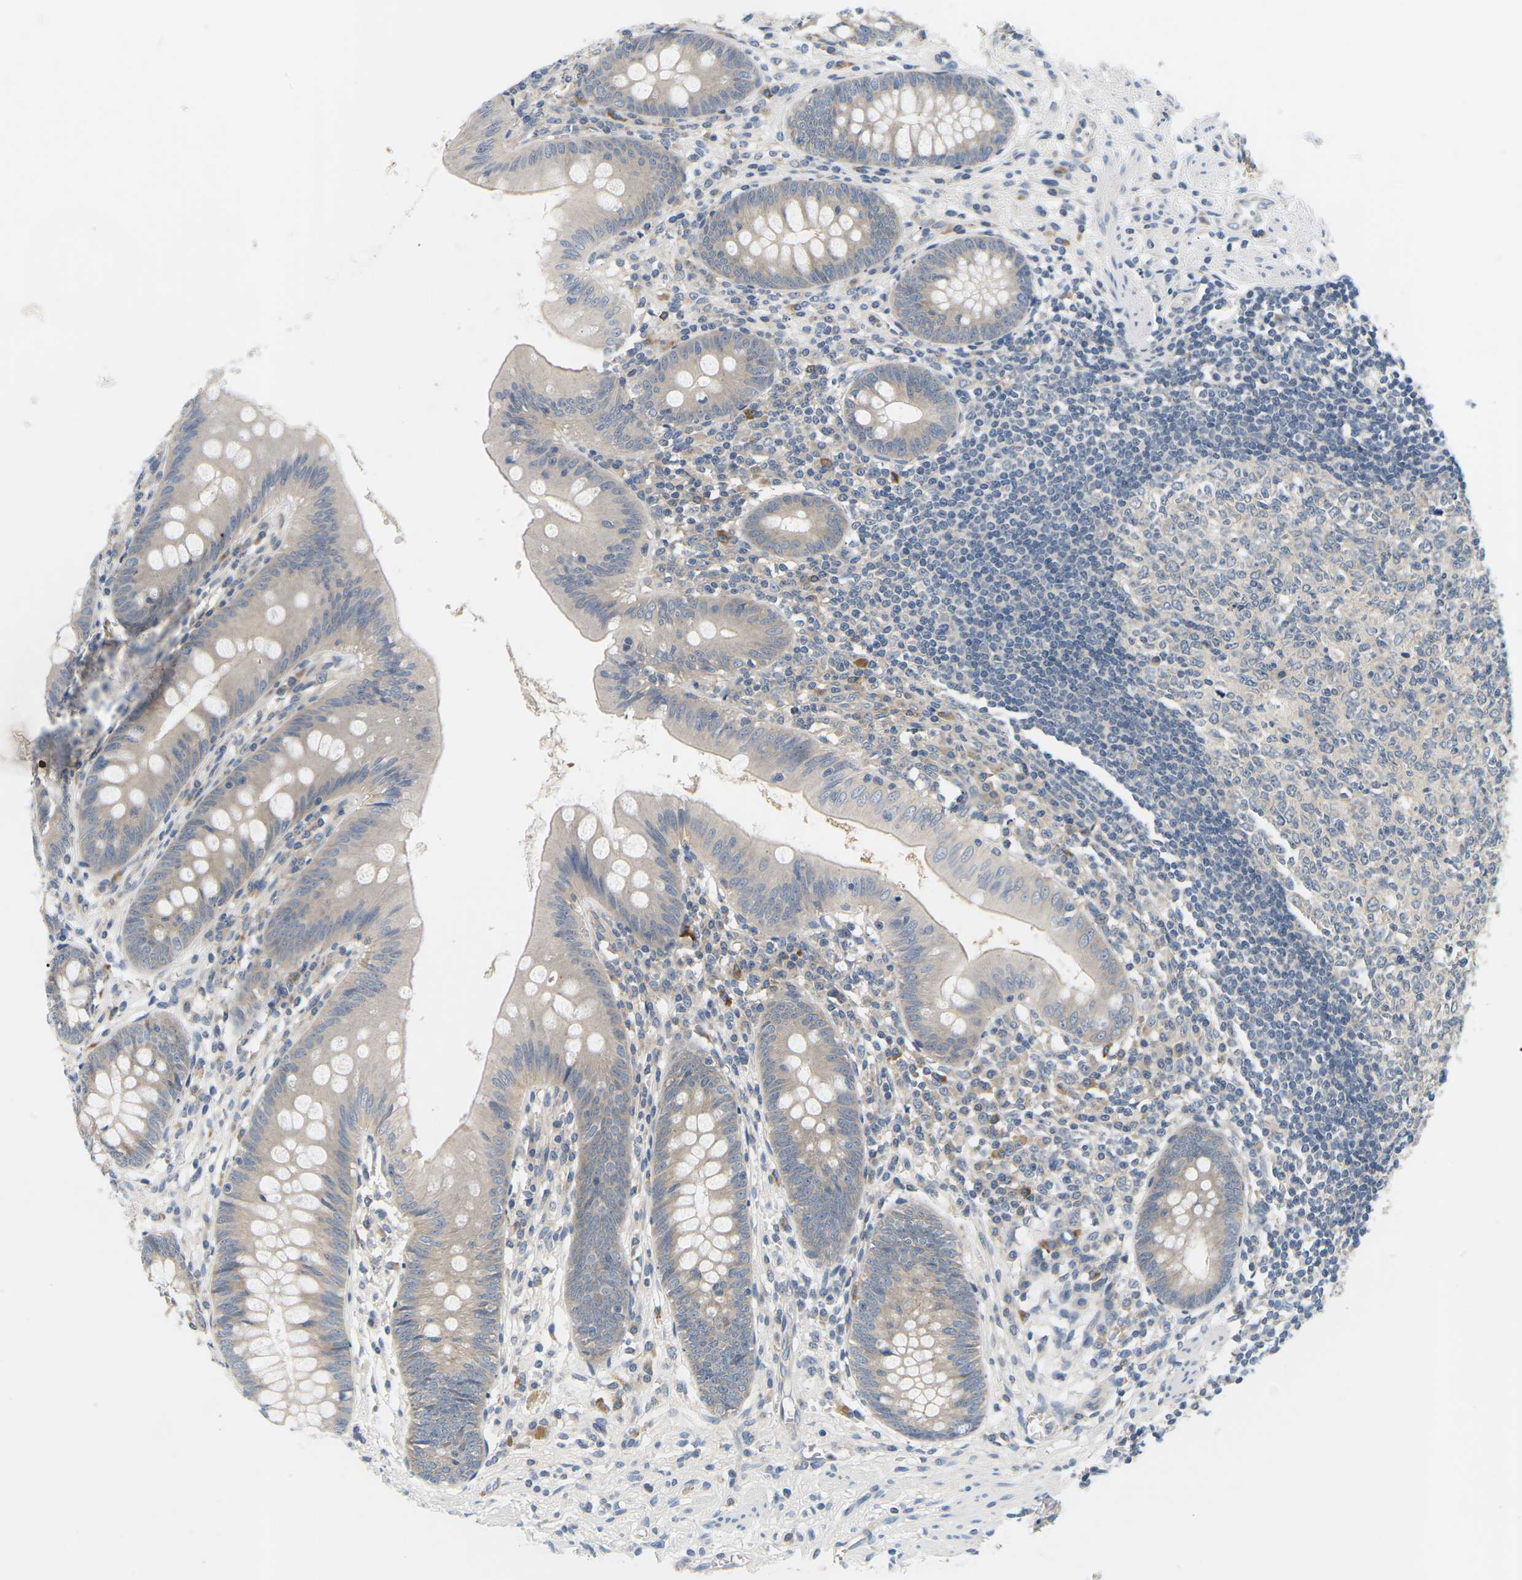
{"staining": {"intensity": "negative", "quantity": "none", "location": "none"}, "tissue": "appendix", "cell_type": "Glandular cells", "image_type": "normal", "snomed": [{"axis": "morphology", "description": "Normal tissue, NOS"}, {"axis": "topography", "description": "Appendix"}], "caption": "Protein analysis of unremarkable appendix reveals no significant staining in glandular cells. (Brightfield microscopy of DAB IHC at high magnification).", "gene": "EVA1C", "patient": {"sex": "male", "age": 56}}